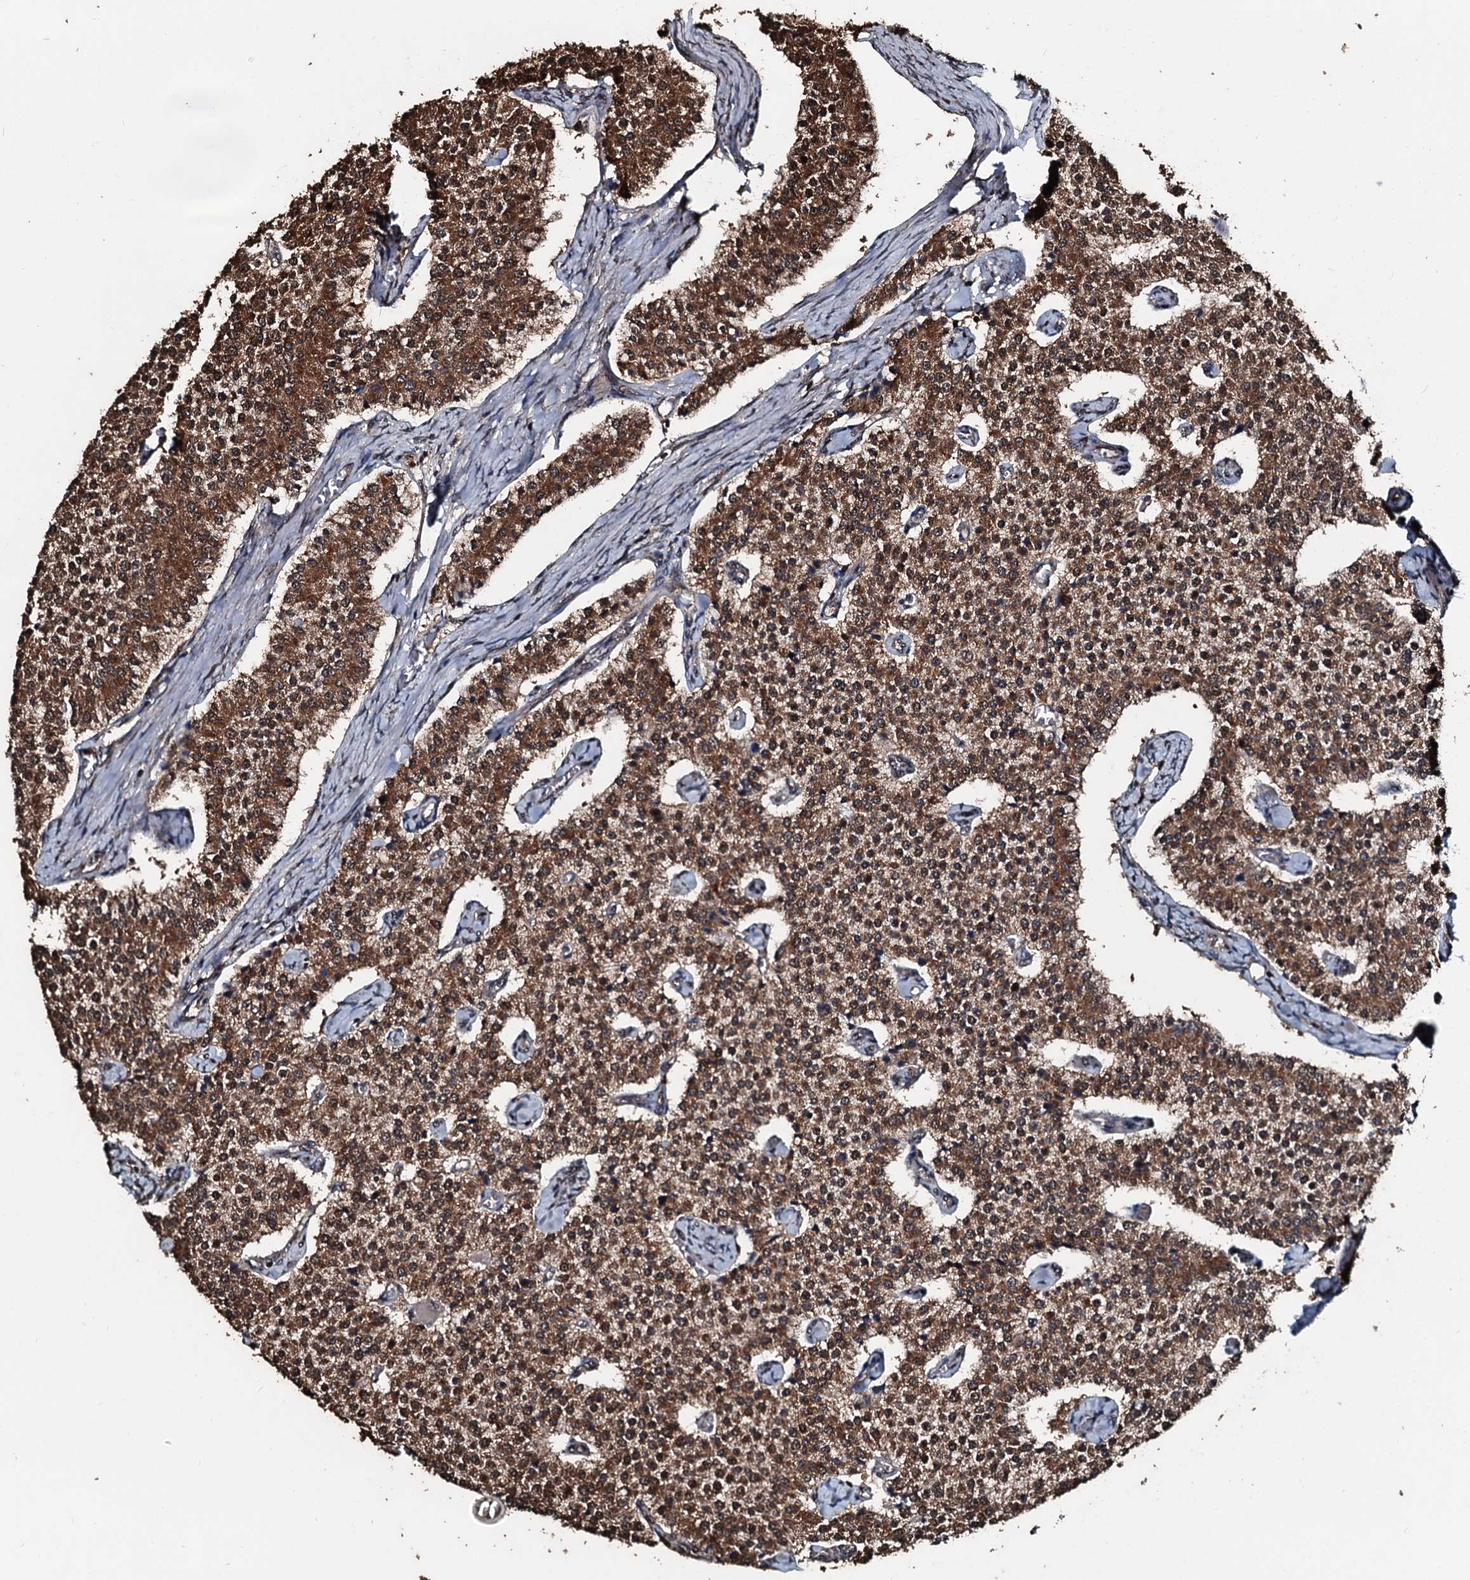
{"staining": {"intensity": "strong", "quantity": ">75%", "location": "cytoplasmic/membranous"}, "tissue": "carcinoid", "cell_type": "Tumor cells", "image_type": "cancer", "snomed": [{"axis": "morphology", "description": "Carcinoid, malignant, NOS"}, {"axis": "topography", "description": "Colon"}], "caption": "Human carcinoid stained with a brown dye reveals strong cytoplasmic/membranous positive staining in about >75% of tumor cells.", "gene": "FAAP24", "patient": {"sex": "female", "age": 52}}